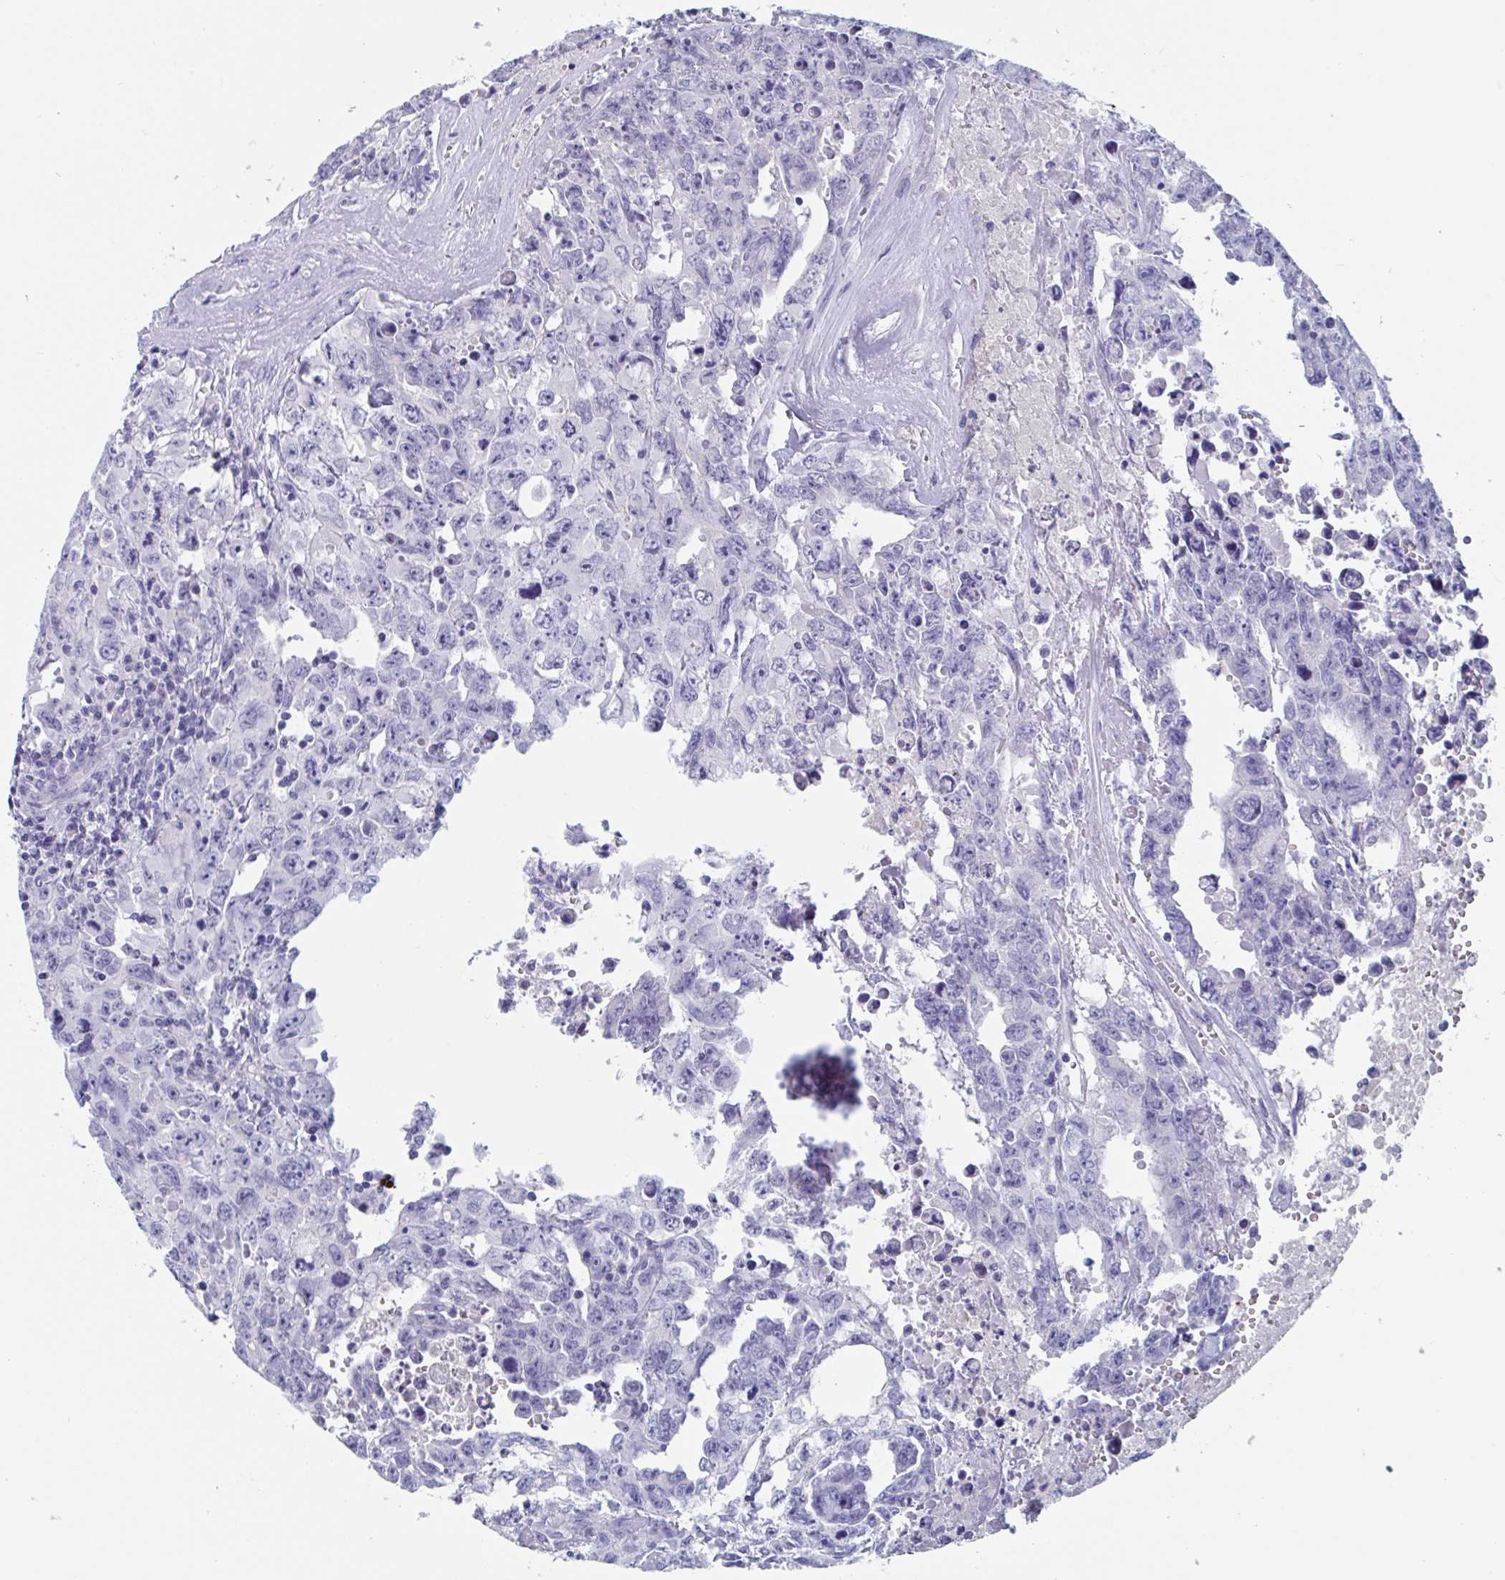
{"staining": {"intensity": "negative", "quantity": "none", "location": "none"}, "tissue": "testis cancer", "cell_type": "Tumor cells", "image_type": "cancer", "snomed": [{"axis": "morphology", "description": "Carcinoma, Embryonal, NOS"}, {"axis": "topography", "description": "Testis"}], "caption": "High magnification brightfield microscopy of testis cancer (embryonal carcinoma) stained with DAB (3,3'-diaminobenzidine) (brown) and counterstained with hematoxylin (blue): tumor cells show no significant positivity.", "gene": "DPEP3", "patient": {"sex": "male", "age": 24}}